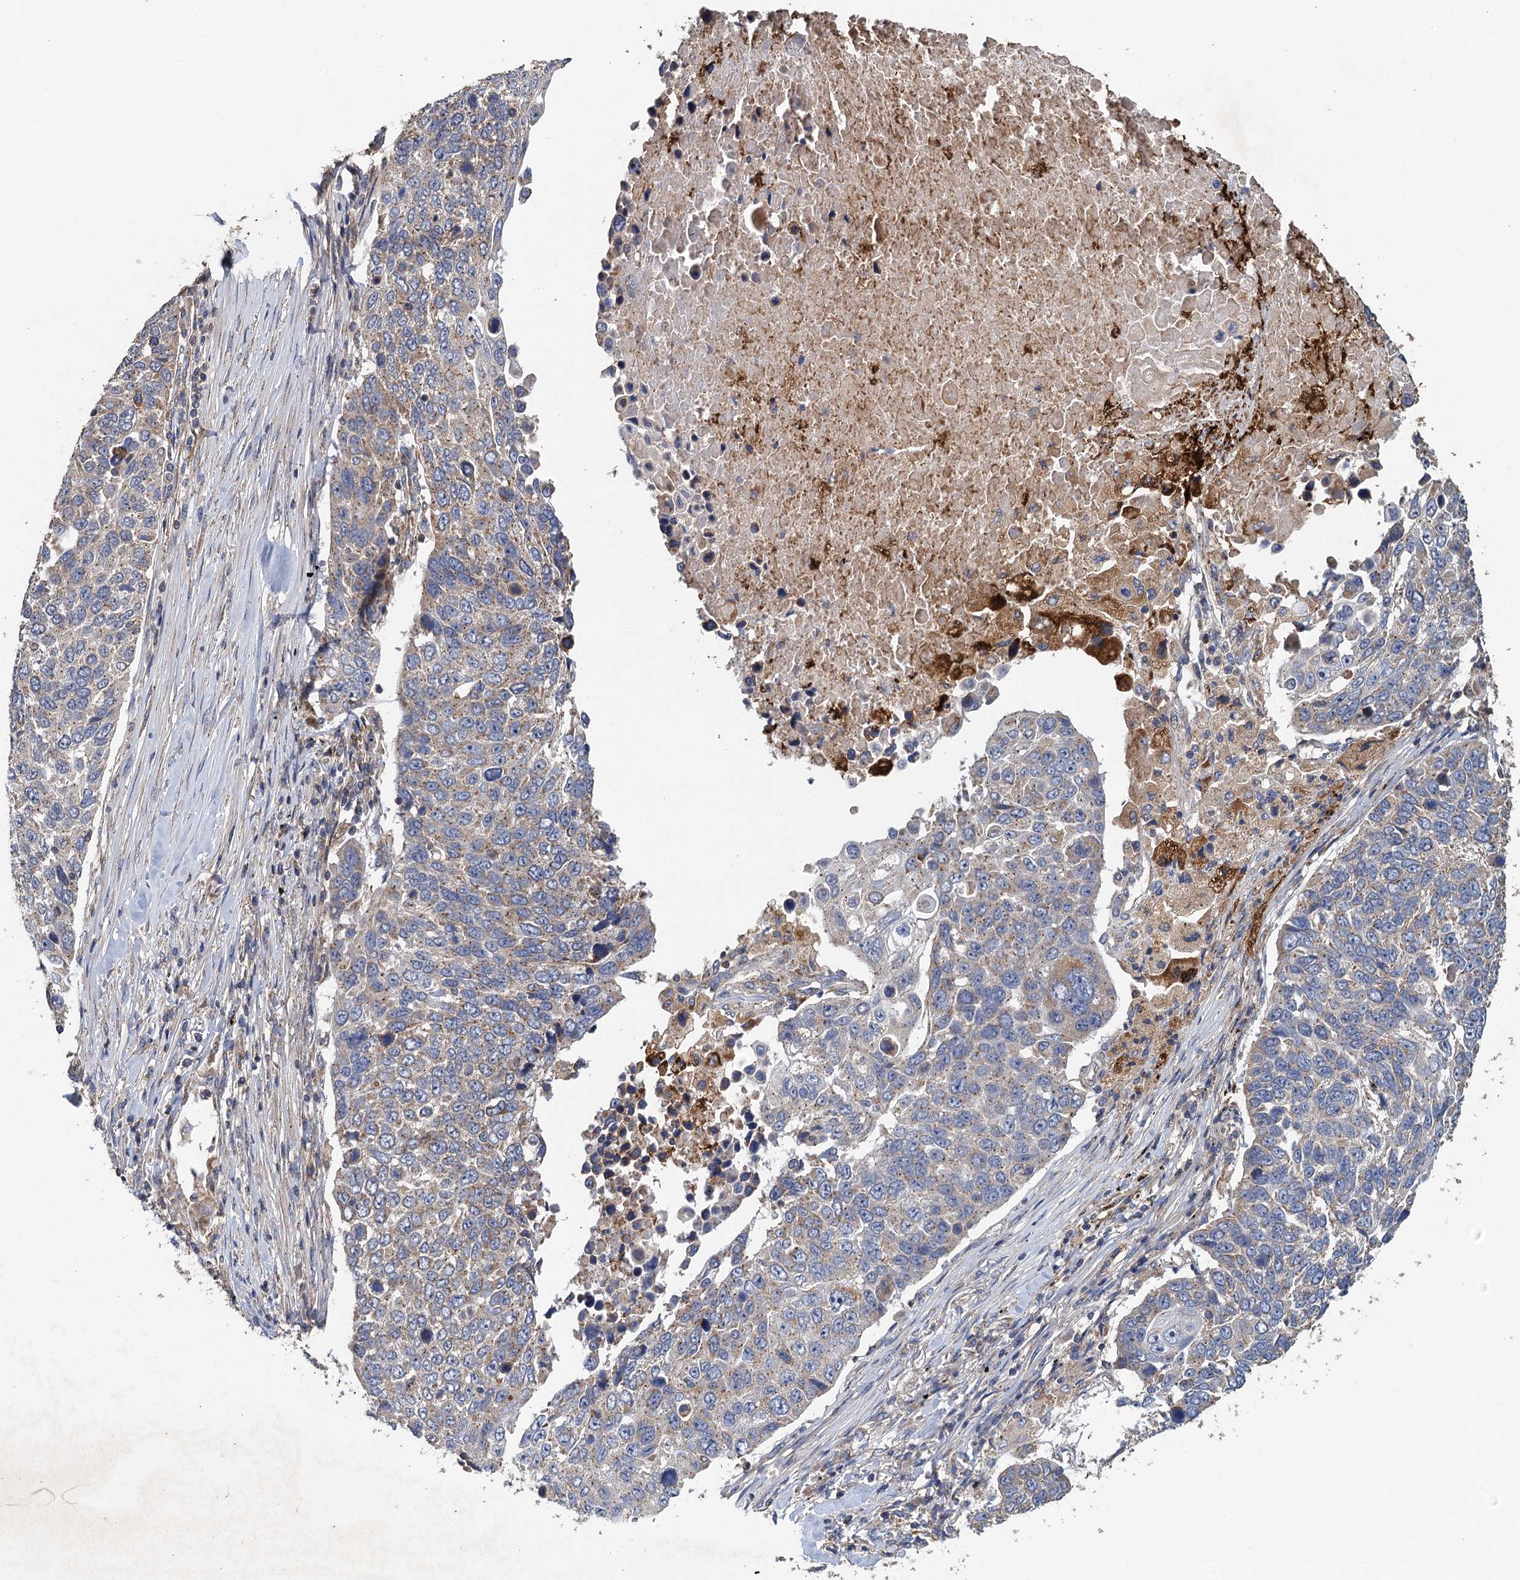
{"staining": {"intensity": "weak", "quantity": "<25%", "location": "cytoplasmic/membranous"}, "tissue": "lung cancer", "cell_type": "Tumor cells", "image_type": "cancer", "snomed": [{"axis": "morphology", "description": "Squamous cell carcinoma, NOS"}, {"axis": "topography", "description": "Lung"}], "caption": "Tumor cells show no significant protein staining in squamous cell carcinoma (lung). Nuclei are stained in blue.", "gene": "BCS1L", "patient": {"sex": "male", "age": 66}}